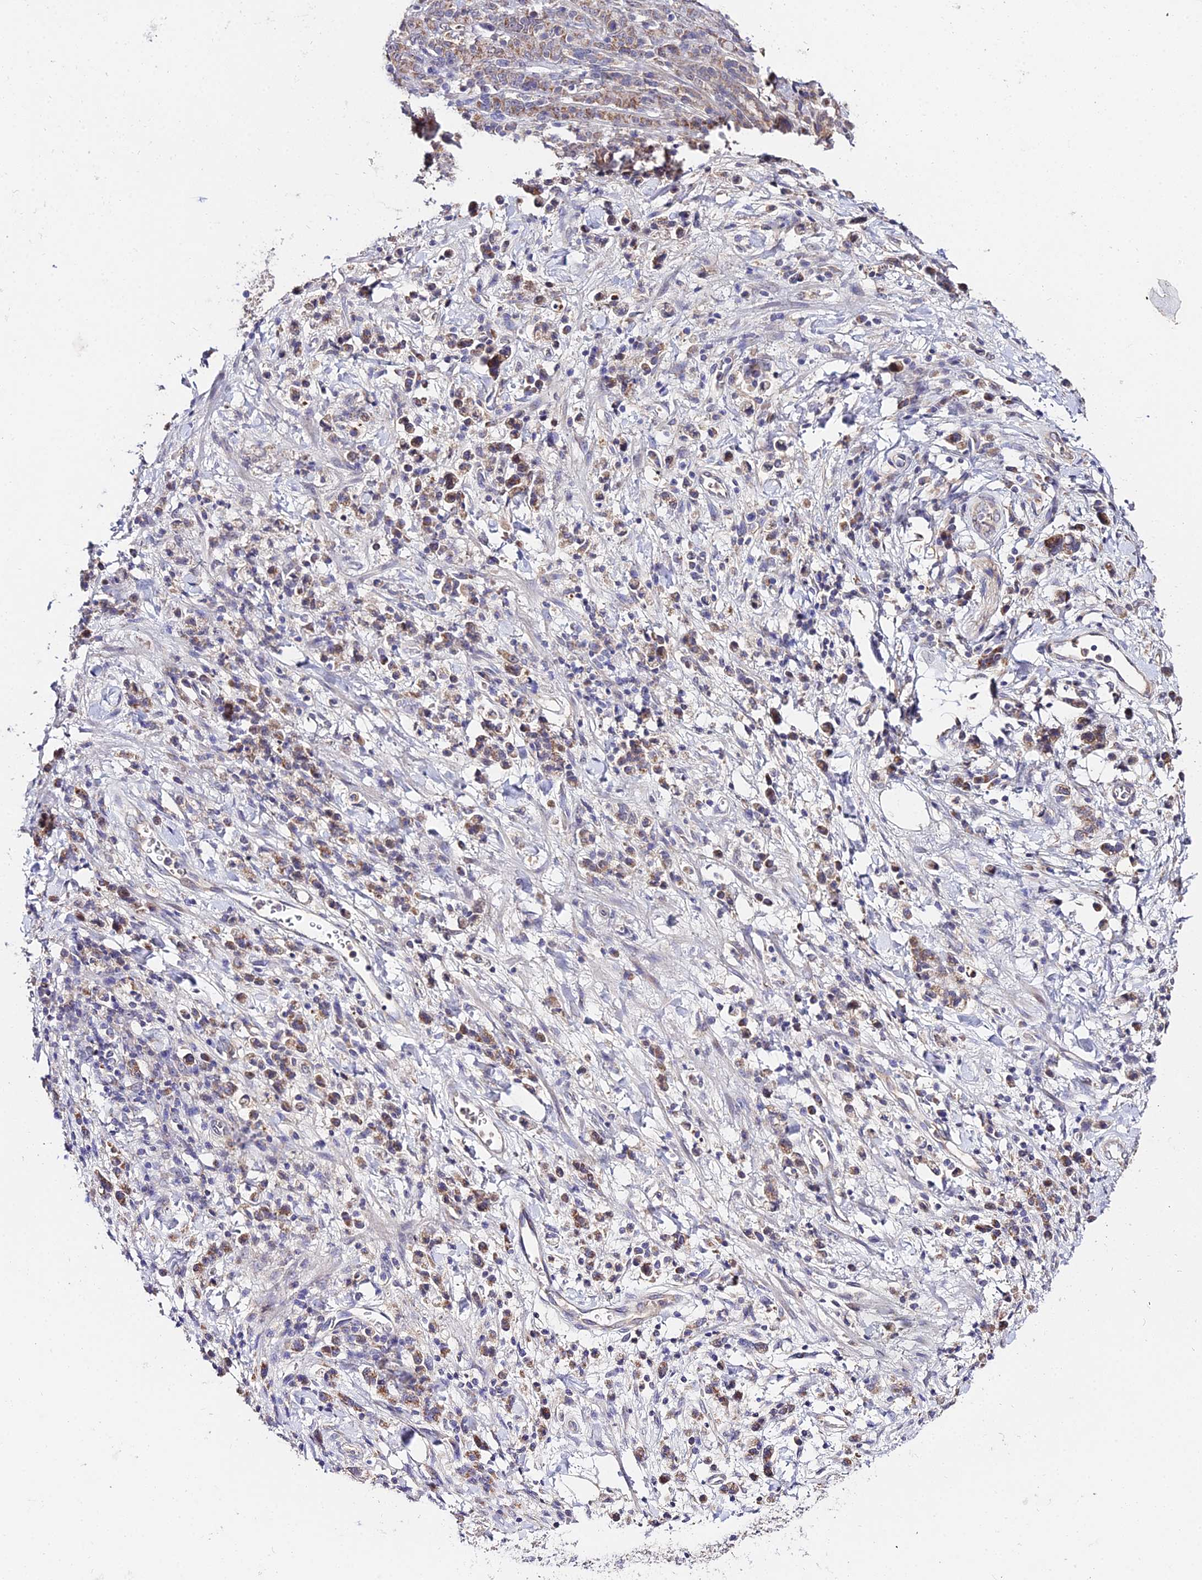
{"staining": {"intensity": "moderate", "quantity": ">75%", "location": "cytoplasmic/membranous"}, "tissue": "stomach cancer", "cell_type": "Tumor cells", "image_type": "cancer", "snomed": [{"axis": "morphology", "description": "Adenocarcinoma, NOS"}, {"axis": "topography", "description": "Stomach"}], "caption": "A high-resolution photomicrograph shows immunohistochemistry staining of adenocarcinoma (stomach), which displays moderate cytoplasmic/membranous expression in approximately >75% of tumor cells. Using DAB (3,3'-diaminobenzidine) (brown) and hematoxylin (blue) stains, captured at high magnification using brightfield microscopy.", "gene": "WDR5B", "patient": {"sex": "male", "age": 76}}